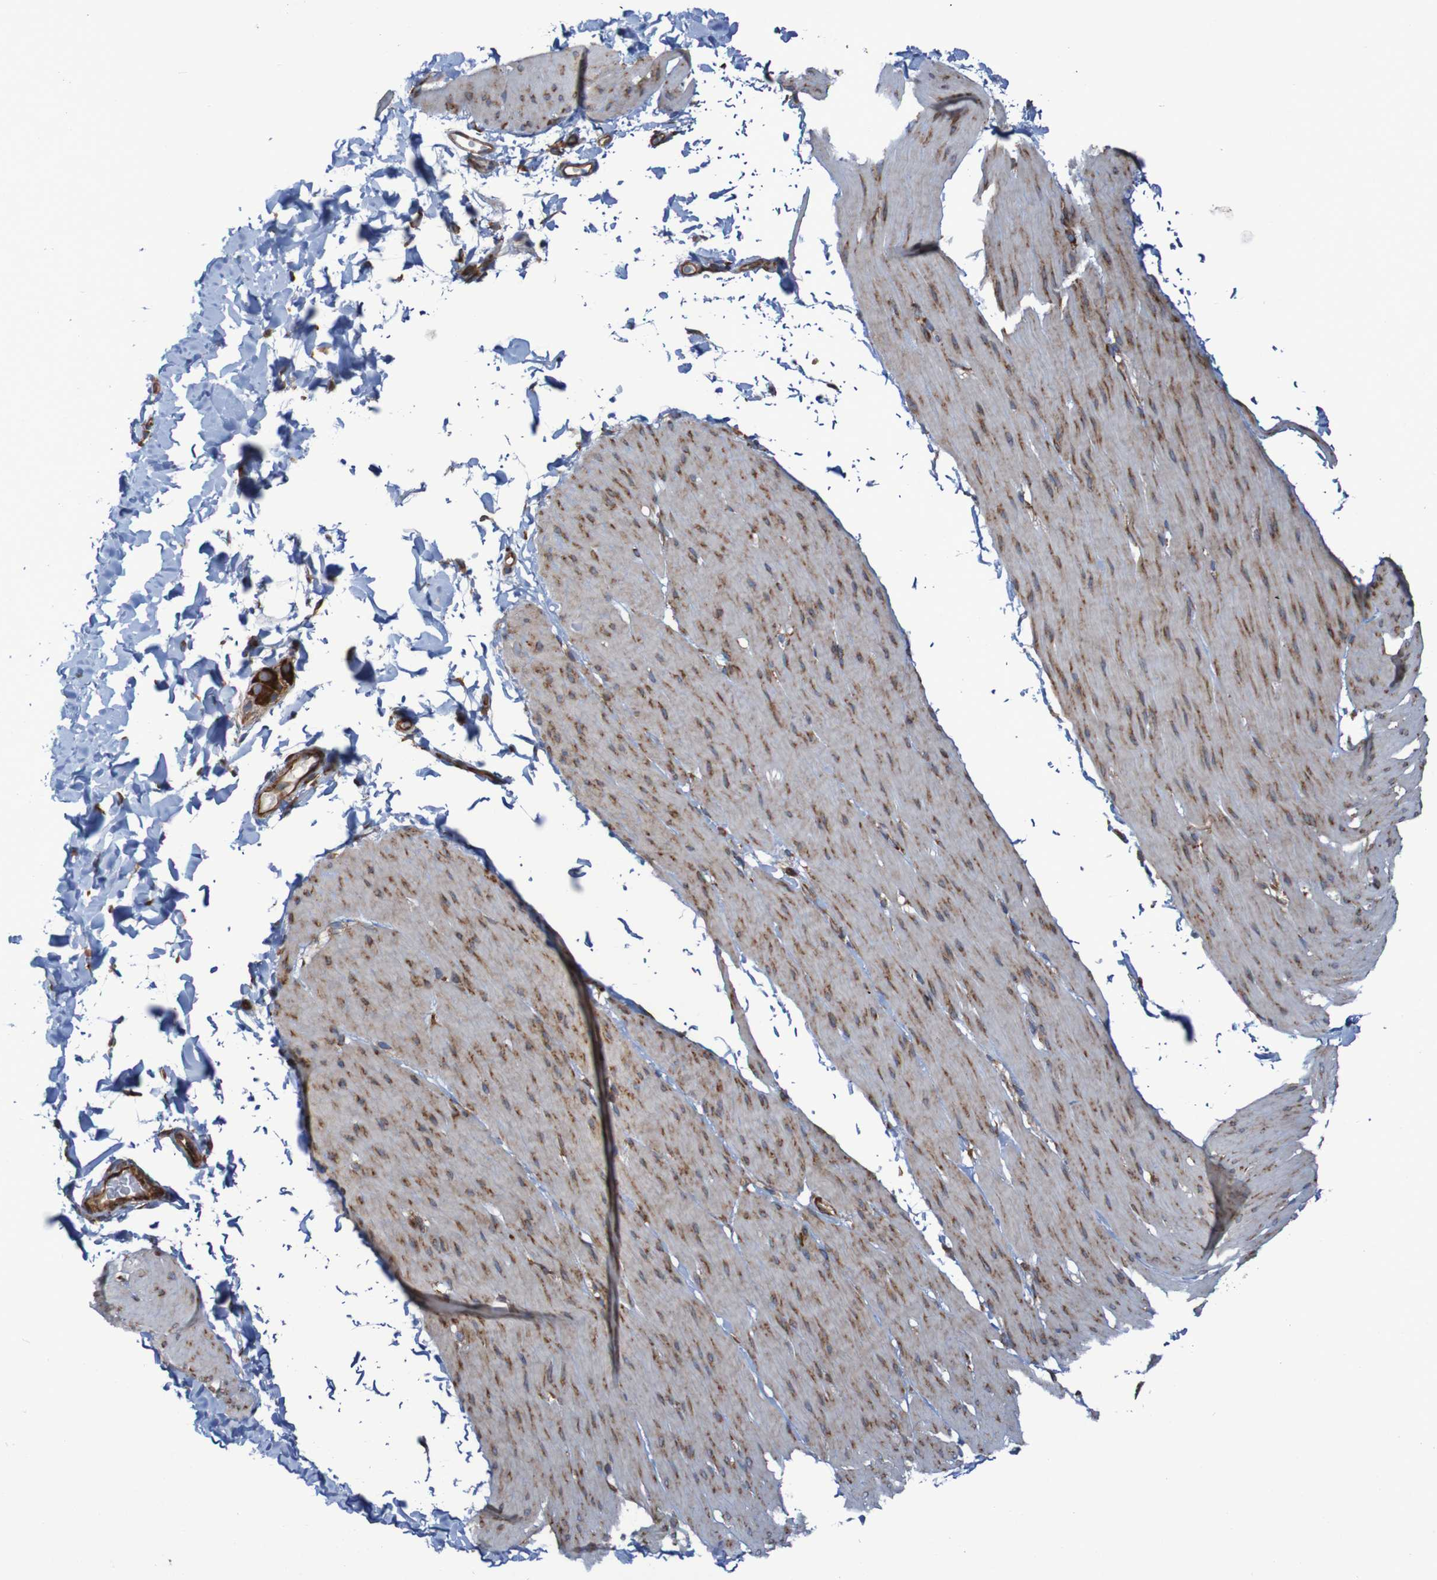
{"staining": {"intensity": "moderate", "quantity": ">75%", "location": "cytoplasmic/membranous"}, "tissue": "smooth muscle", "cell_type": "Smooth muscle cells", "image_type": "normal", "snomed": [{"axis": "morphology", "description": "Normal tissue, NOS"}, {"axis": "topography", "description": "Smooth muscle"}, {"axis": "topography", "description": "Colon"}], "caption": "A high-resolution micrograph shows immunohistochemistry staining of normal smooth muscle, which reveals moderate cytoplasmic/membranous expression in about >75% of smooth muscle cells. Using DAB (brown) and hematoxylin (blue) stains, captured at high magnification using brightfield microscopy.", "gene": "RPL10", "patient": {"sex": "male", "age": 67}}